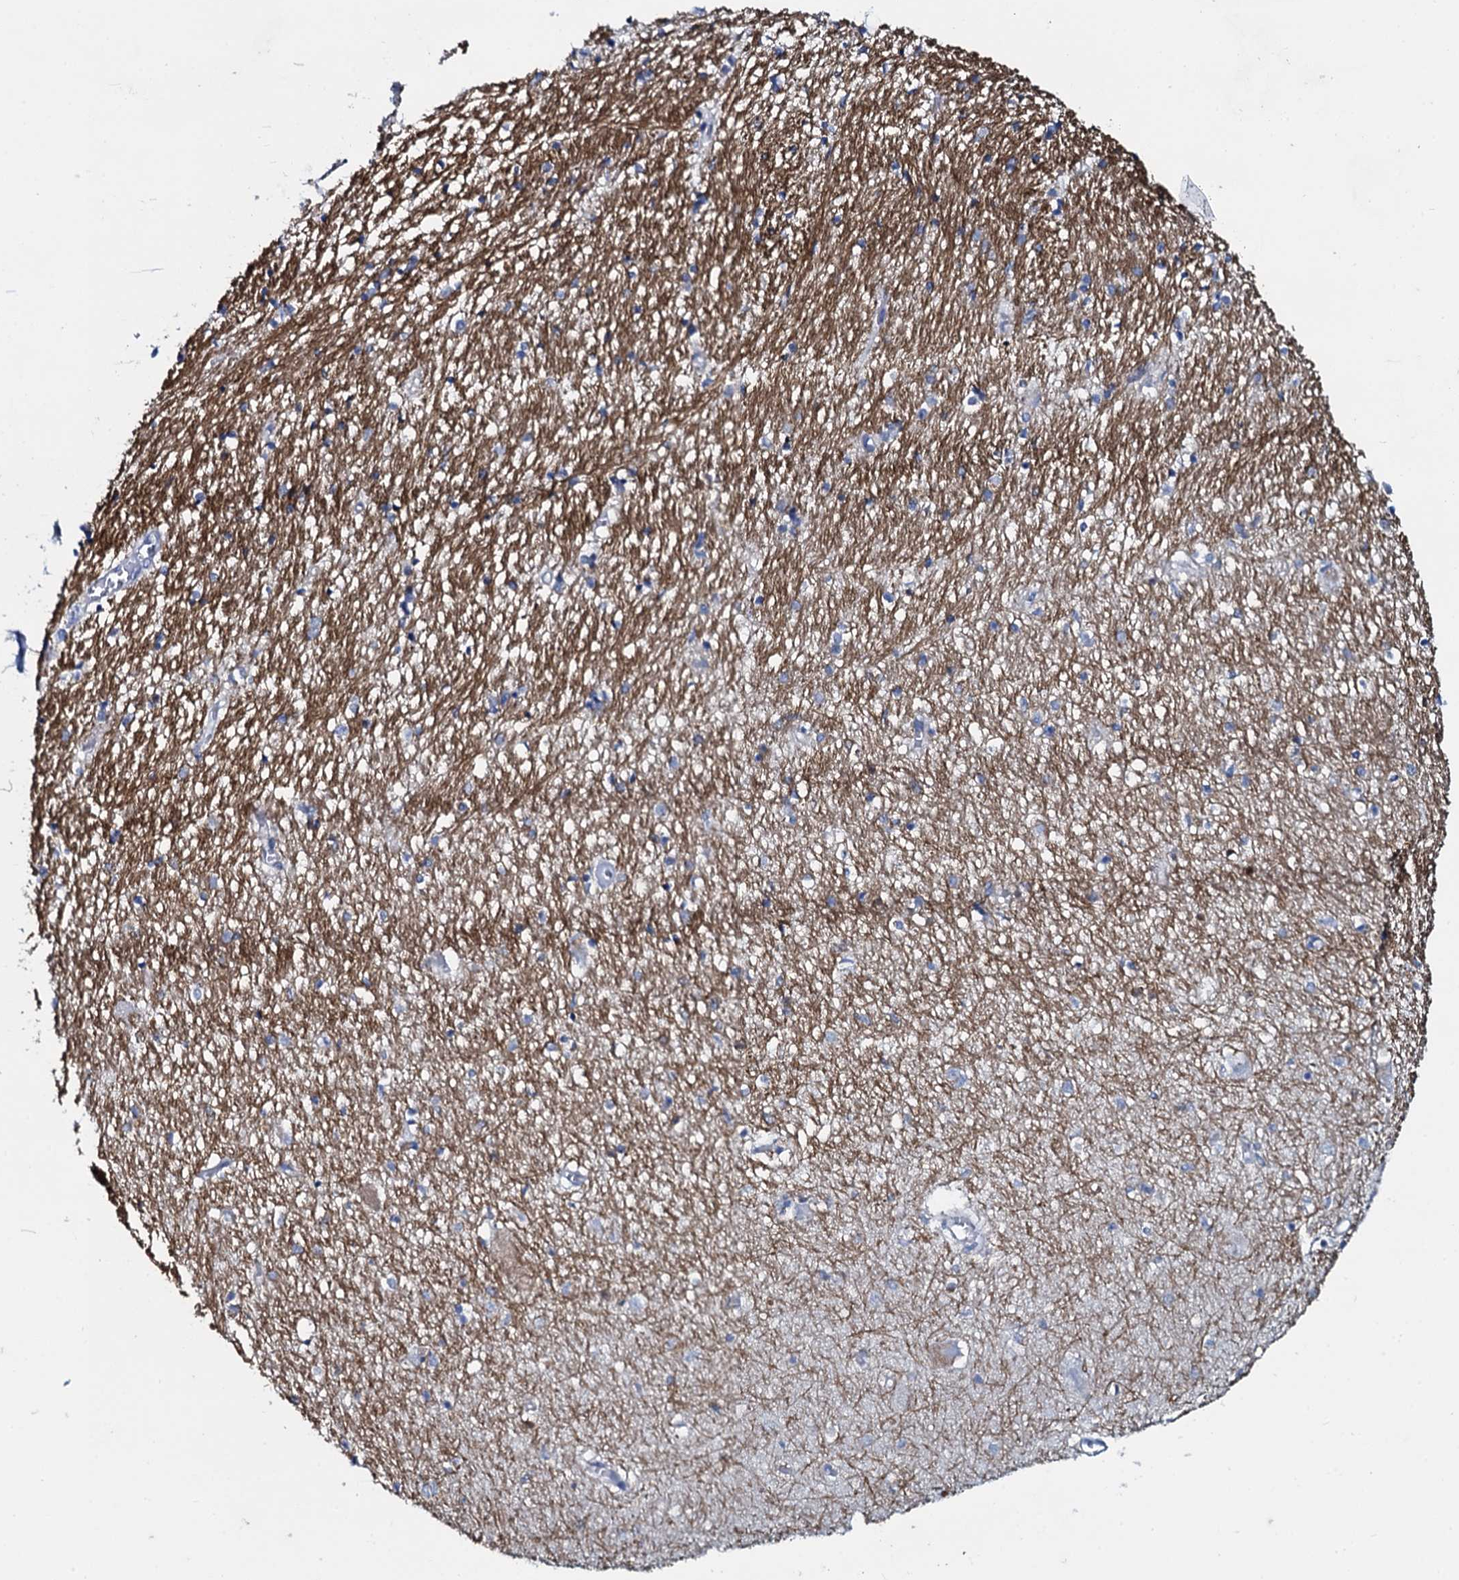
{"staining": {"intensity": "negative", "quantity": "none", "location": "none"}, "tissue": "hippocampus", "cell_type": "Glial cells", "image_type": "normal", "snomed": [{"axis": "morphology", "description": "Normal tissue, NOS"}, {"axis": "topography", "description": "Hippocampus"}], "caption": "Immunohistochemistry (IHC) image of unremarkable hippocampus stained for a protein (brown), which reveals no positivity in glial cells.", "gene": "SLC4A7", "patient": {"sex": "female", "age": 64}}